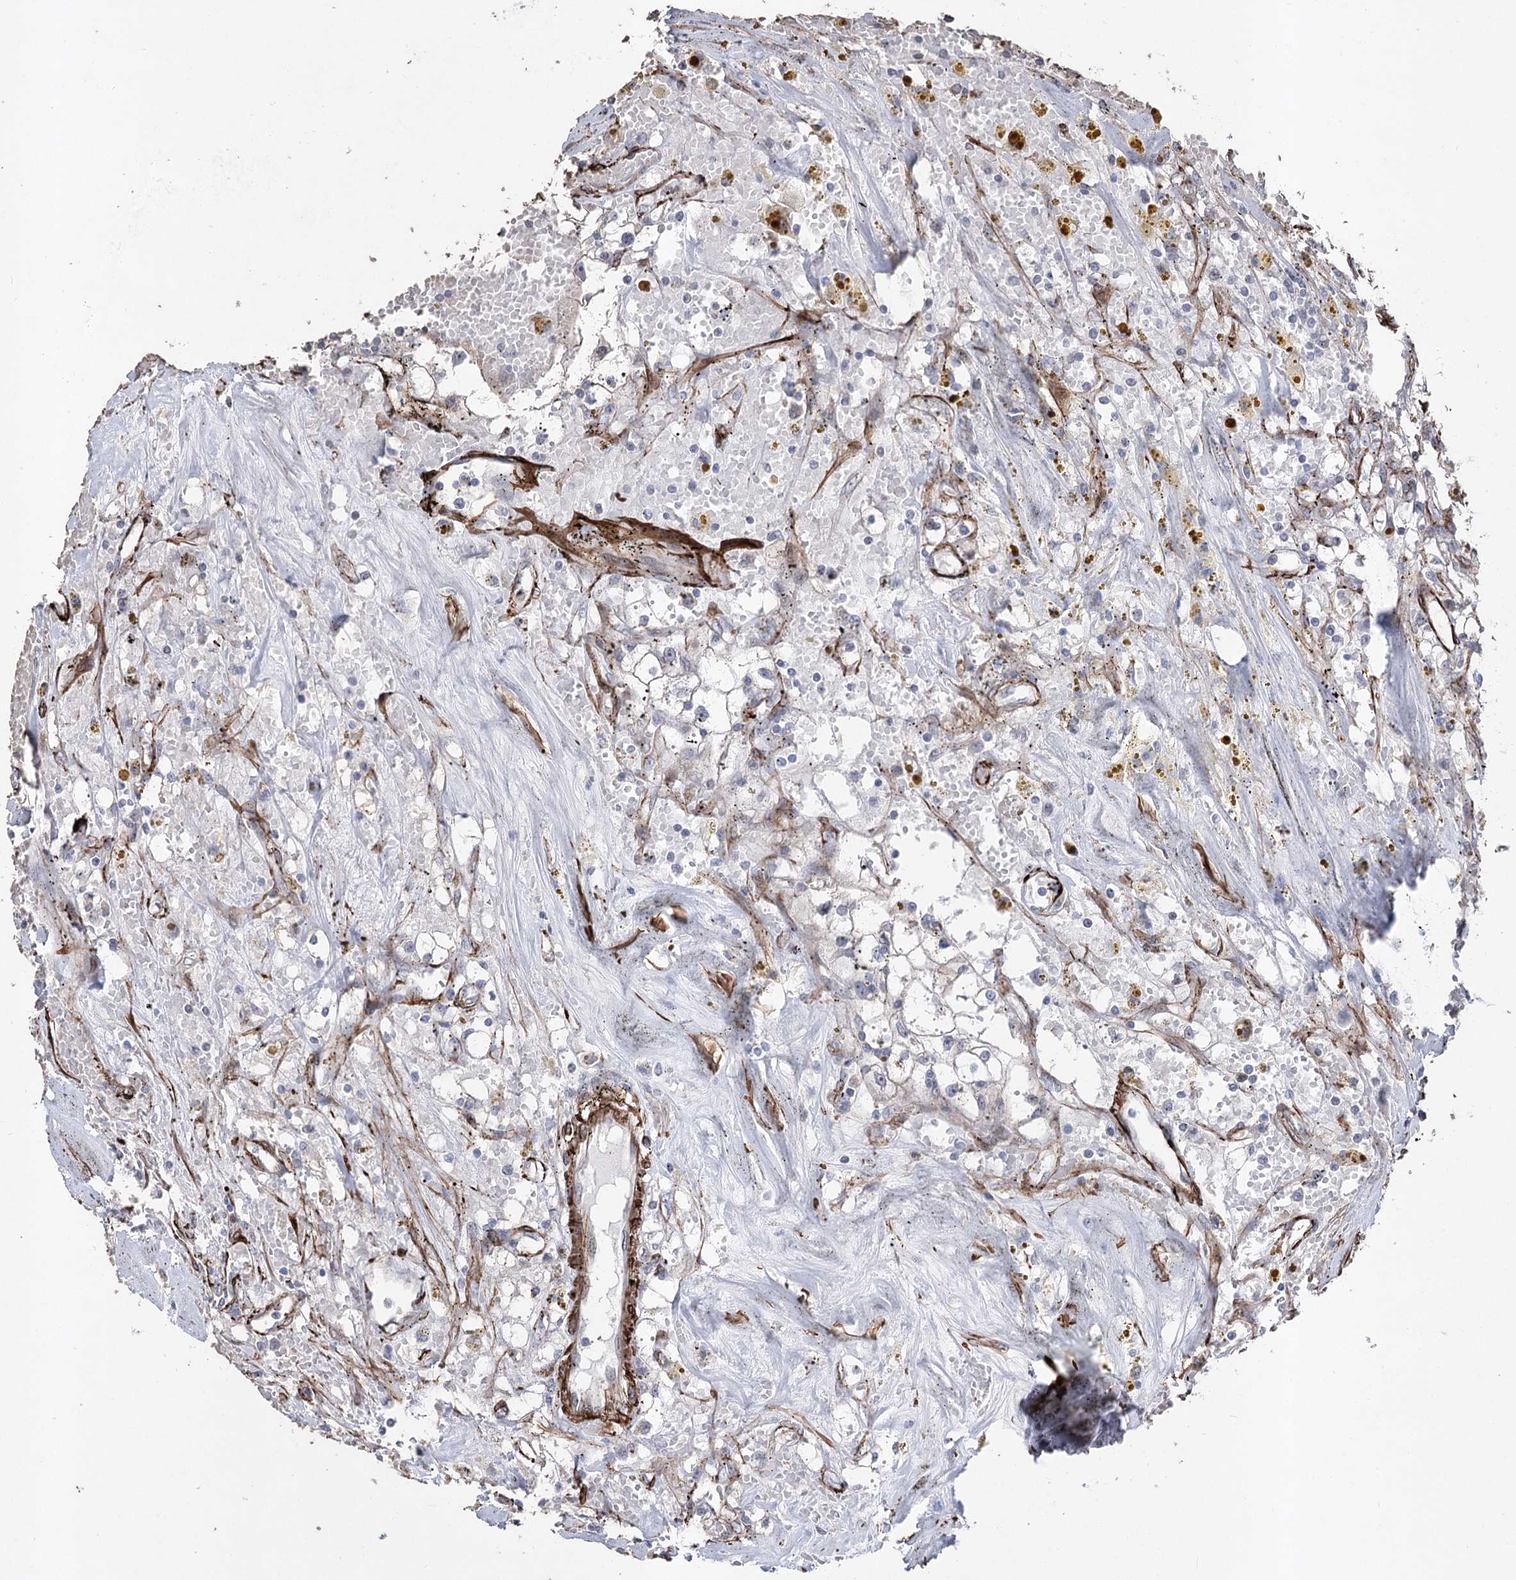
{"staining": {"intensity": "negative", "quantity": "none", "location": "none"}, "tissue": "renal cancer", "cell_type": "Tumor cells", "image_type": "cancer", "snomed": [{"axis": "morphology", "description": "Adenocarcinoma, NOS"}, {"axis": "topography", "description": "Kidney"}], "caption": "An IHC histopathology image of renal cancer is shown. There is no staining in tumor cells of renal cancer.", "gene": "ARHGAP20", "patient": {"sex": "male", "age": 56}}